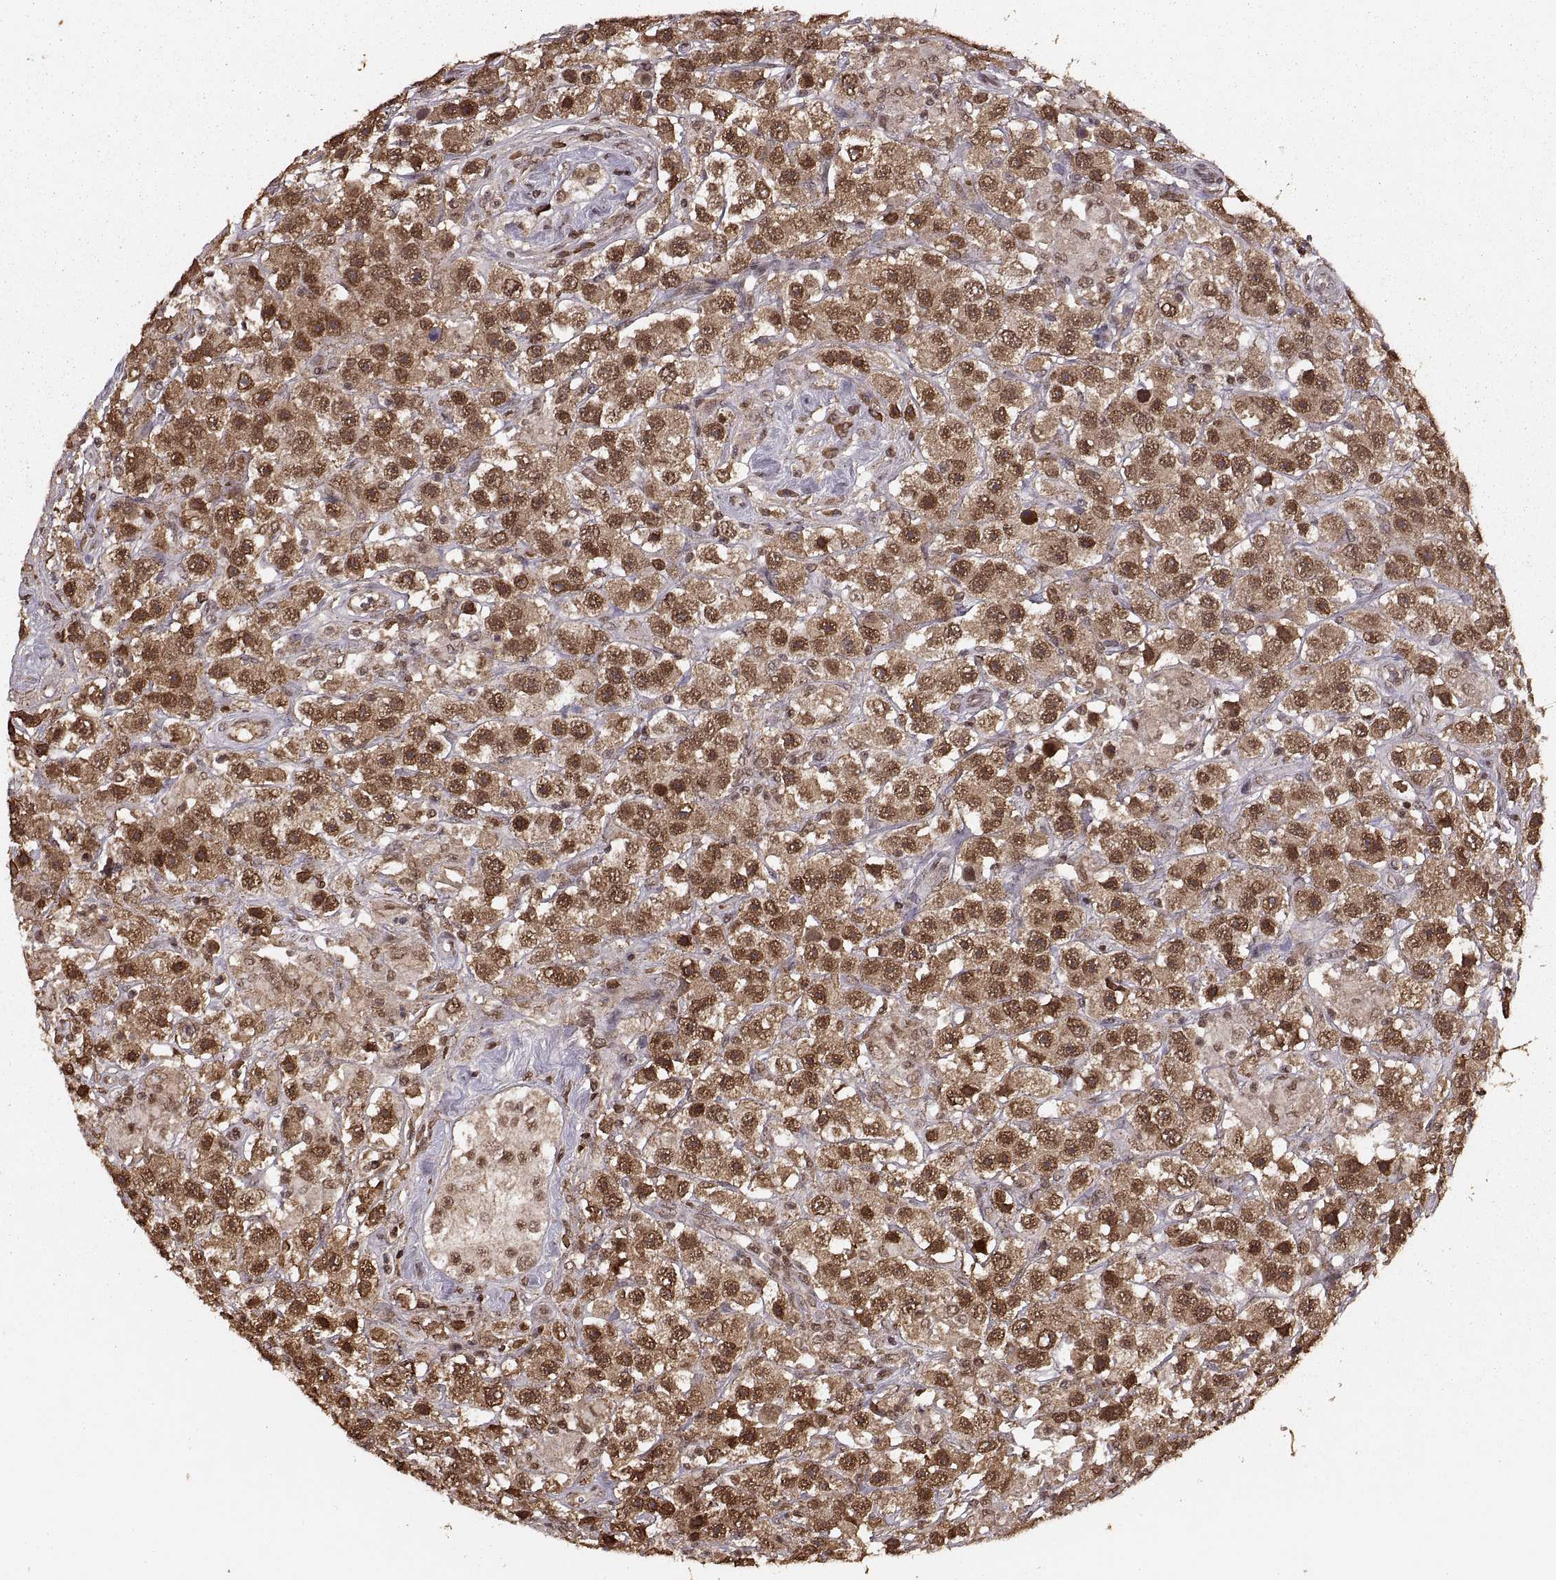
{"staining": {"intensity": "strong", "quantity": ">75%", "location": "cytoplasmic/membranous,nuclear"}, "tissue": "testis cancer", "cell_type": "Tumor cells", "image_type": "cancer", "snomed": [{"axis": "morphology", "description": "Seminoma, NOS"}, {"axis": "topography", "description": "Testis"}], "caption": "Strong cytoplasmic/membranous and nuclear expression is seen in approximately >75% of tumor cells in testis seminoma.", "gene": "RFT1", "patient": {"sex": "male", "age": 45}}